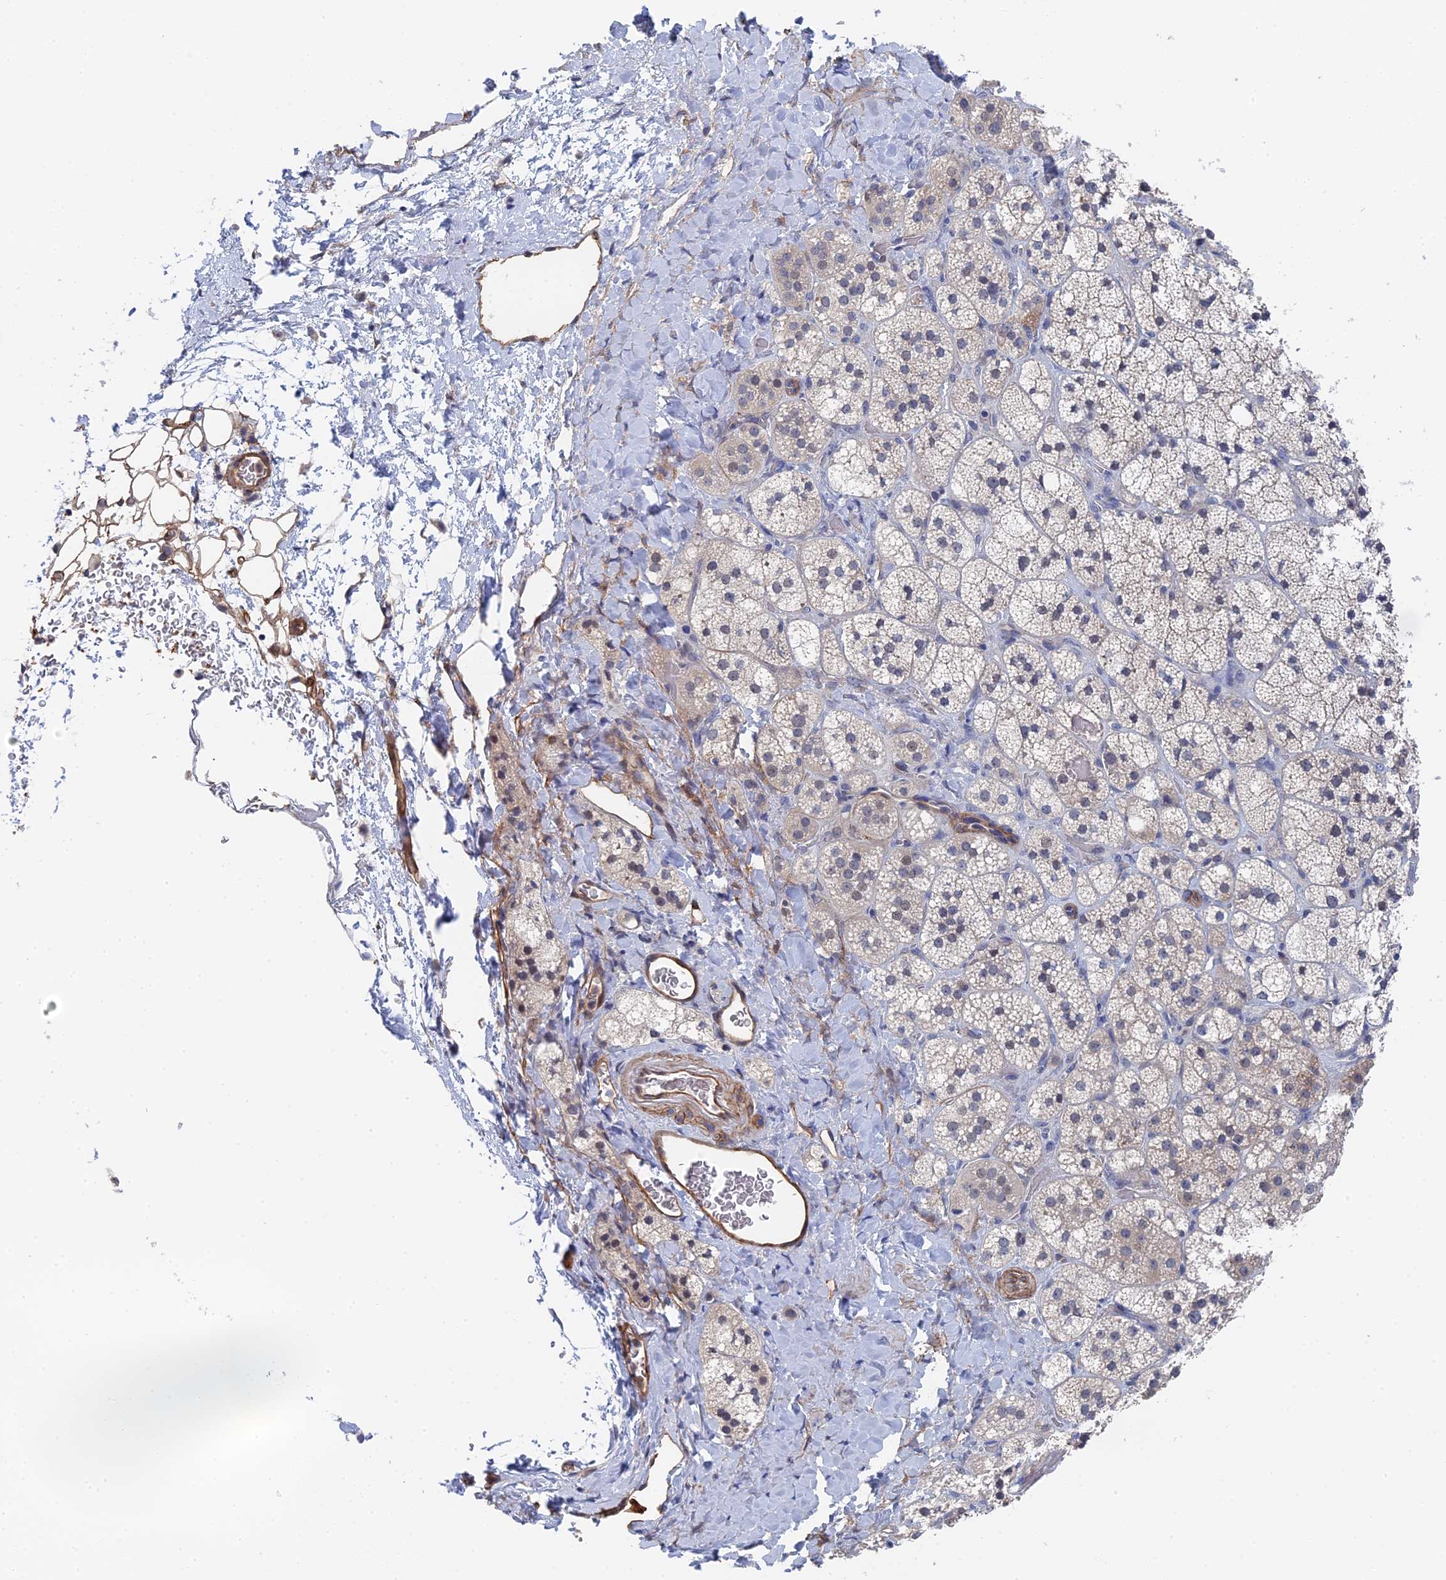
{"staining": {"intensity": "moderate", "quantity": "<25%", "location": "cytoplasmic/membranous"}, "tissue": "adrenal gland", "cell_type": "Glandular cells", "image_type": "normal", "snomed": [{"axis": "morphology", "description": "Normal tissue, NOS"}, {"axis": "topography", "description": "Adrenal gland"}], "caption": "Glandular cells display moderate cytoplasmic/membranous expression in approximately <25% of cells in normal adrenal gland.", "gene": "MTHFSD", "patient": {"sex": "male", "age": 61}}